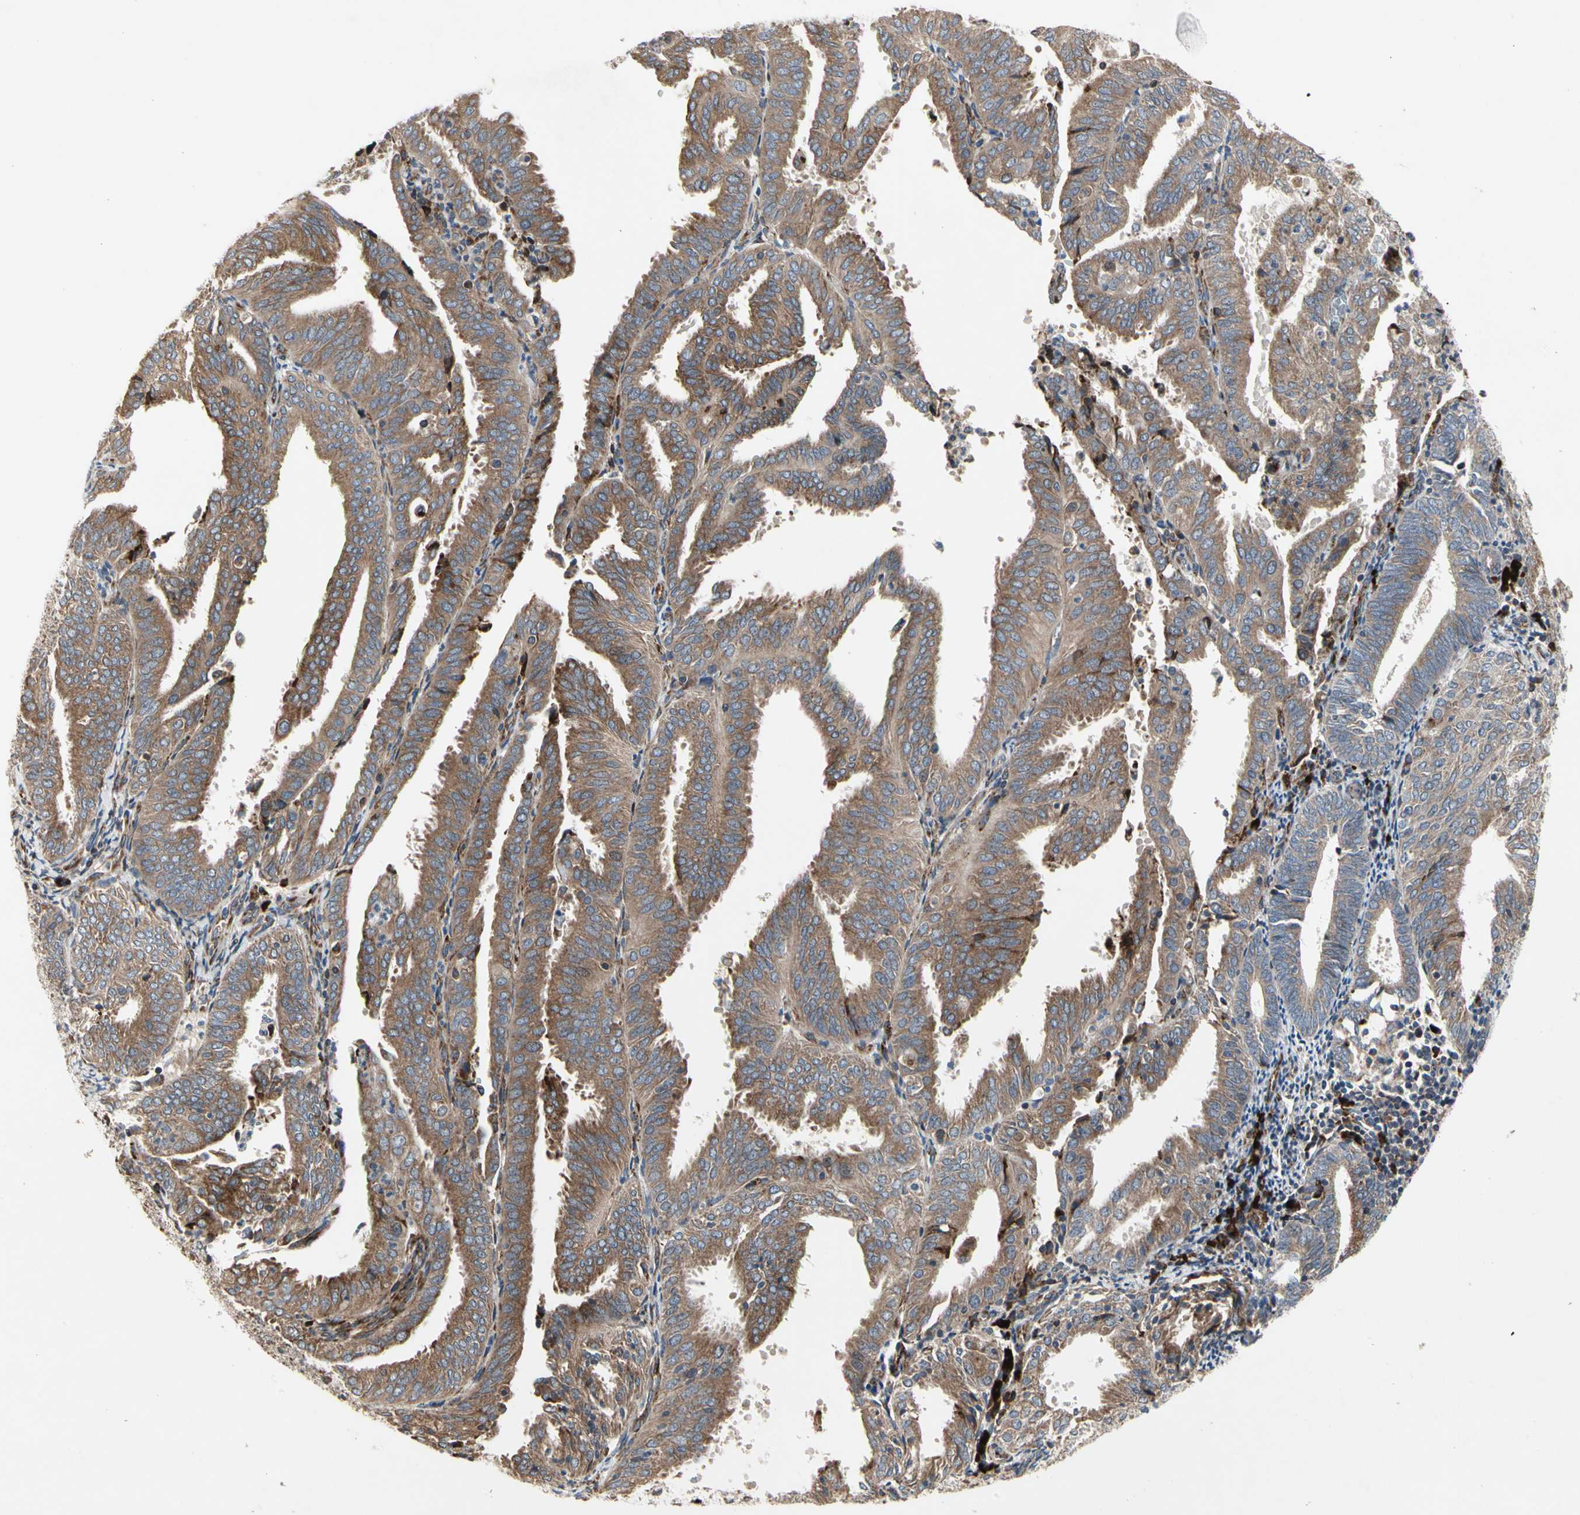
{"staining": {"intensity": "moderate", "quantity": ">75%", "location": "cytoplasmic/membranous"}, "tissue": "endometrial cancer", "cell_type": "Tumor cells", "image_type": "cancer", "snomed": [{"axis": "morphology", "description": "Adenocarcinoma, NOS"}, {"axis": "topography", "description": "Uterus"}], "caption": "IHC photomicrograph of neoplastic tissue: endometrial cancer (adenocarcinoma) stained using immunohistochemistry exhibits medium levels of moderate protein expression localized specifically in the cytoplasmic/membranous of tumor cells, appearing as a cytoplasmic/membranous brown color.", "gene": "MMEL1", "patient": {"sex": "female", "age": 60}}